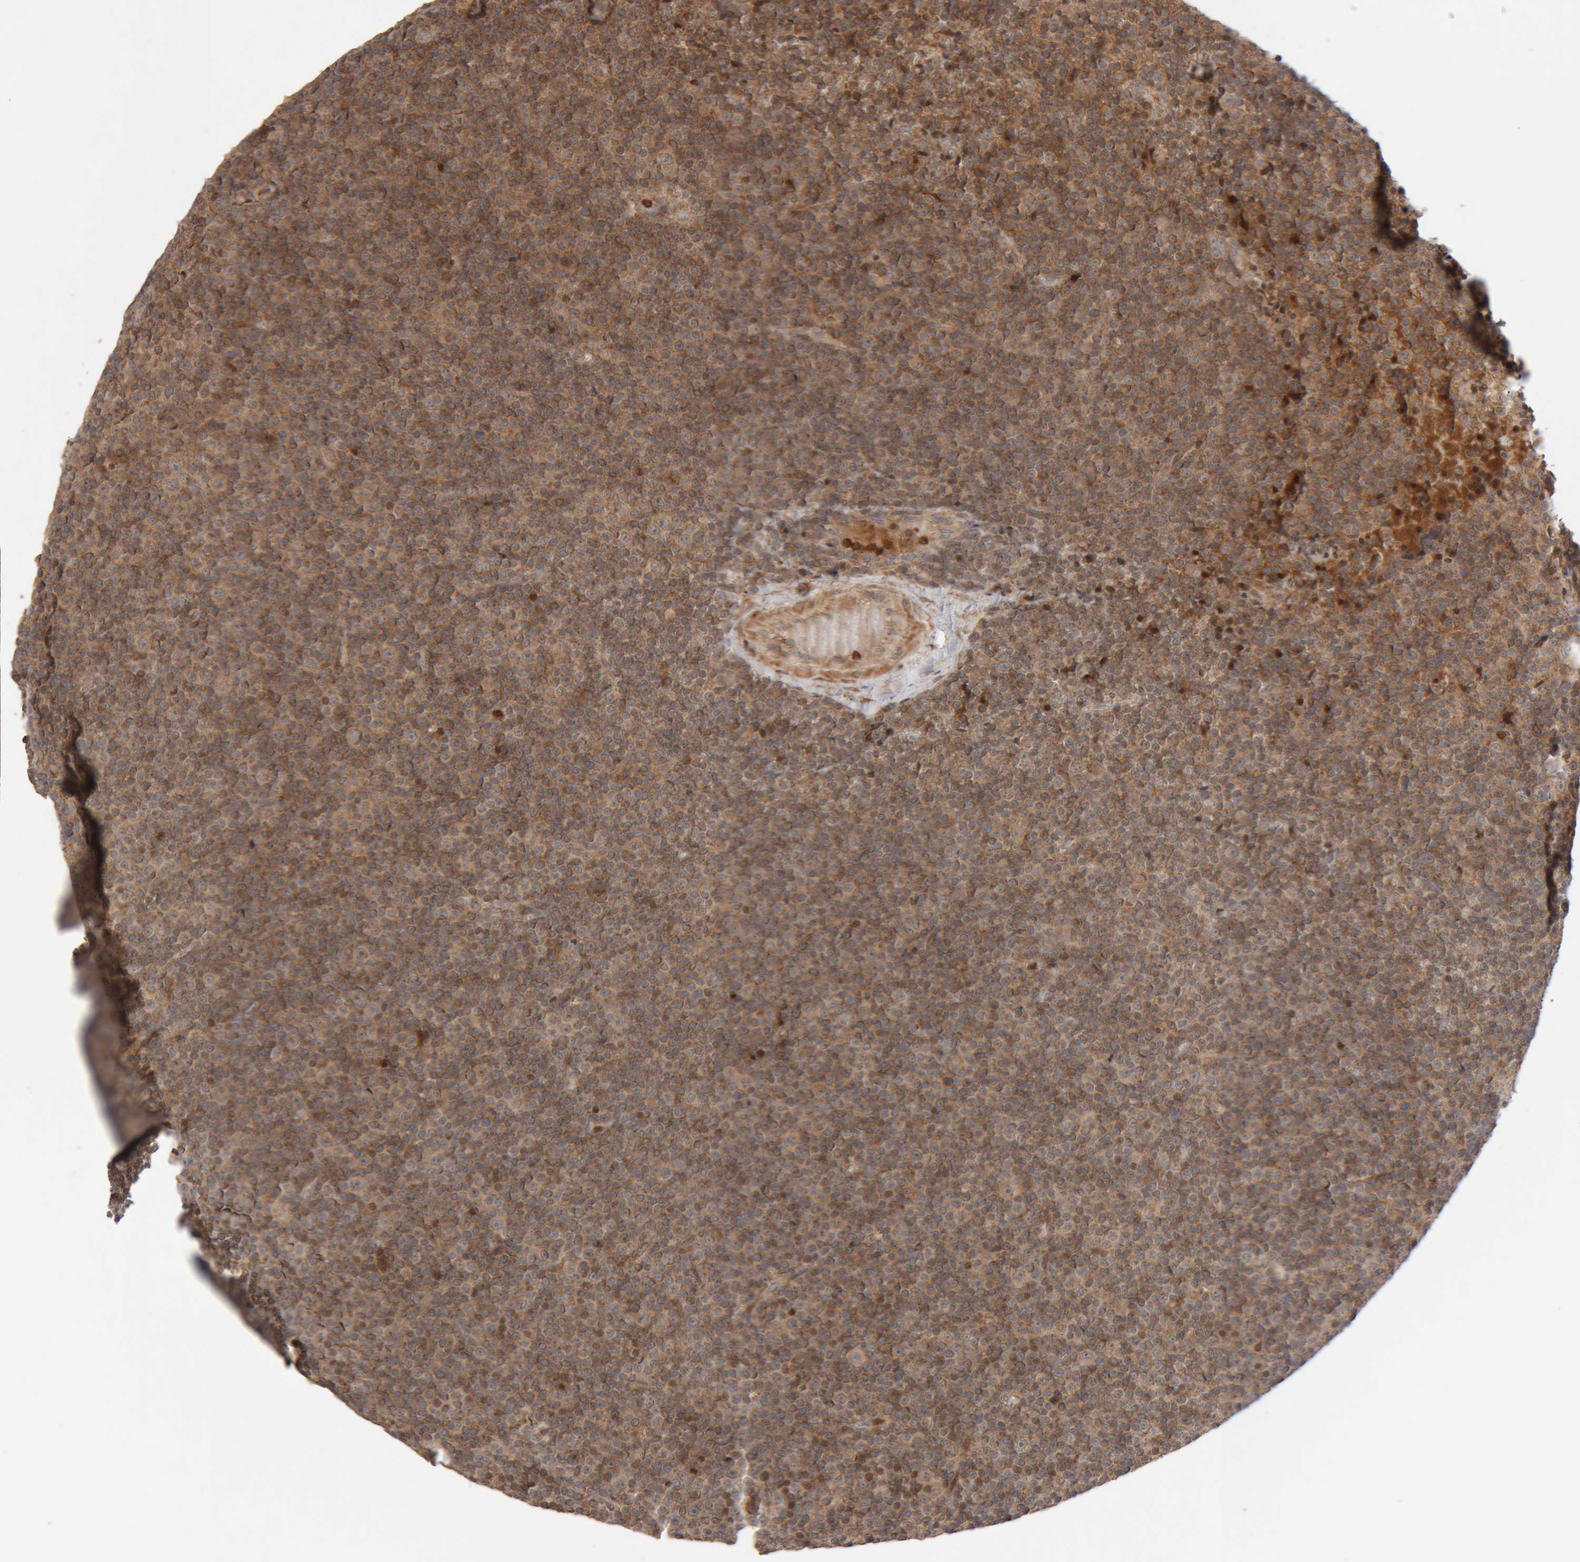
{"staining": {"intensity": "moderate", "quantity": "25%-75%", "location": "cytoplasmic/membranous"}, "tissue": "lymphoma", "cell_type": "Tumor cells", "image_type": "cancer", "snomed": [{"axis": "morphology", "description": "Malignant lymphoma, non-Hodgkin's type, Low grade"}, {"axis": "topography", "description": "Lymph node"}], "caption": "Immunohistochemistry (IHC) staining of lymphoma, which reveals medium levels of moderate cytoplasmic/membranous expression in approximately 25%-75% of tumor cells indicating moderate cytoplasmic/membranous protein expression. The staining was performed using DAB (brown) for protein detection and nuclei were counterstained in hematoxylin (blue).", "gene": "KIF21B", "patient": {"sex": "female", "age": 67}}